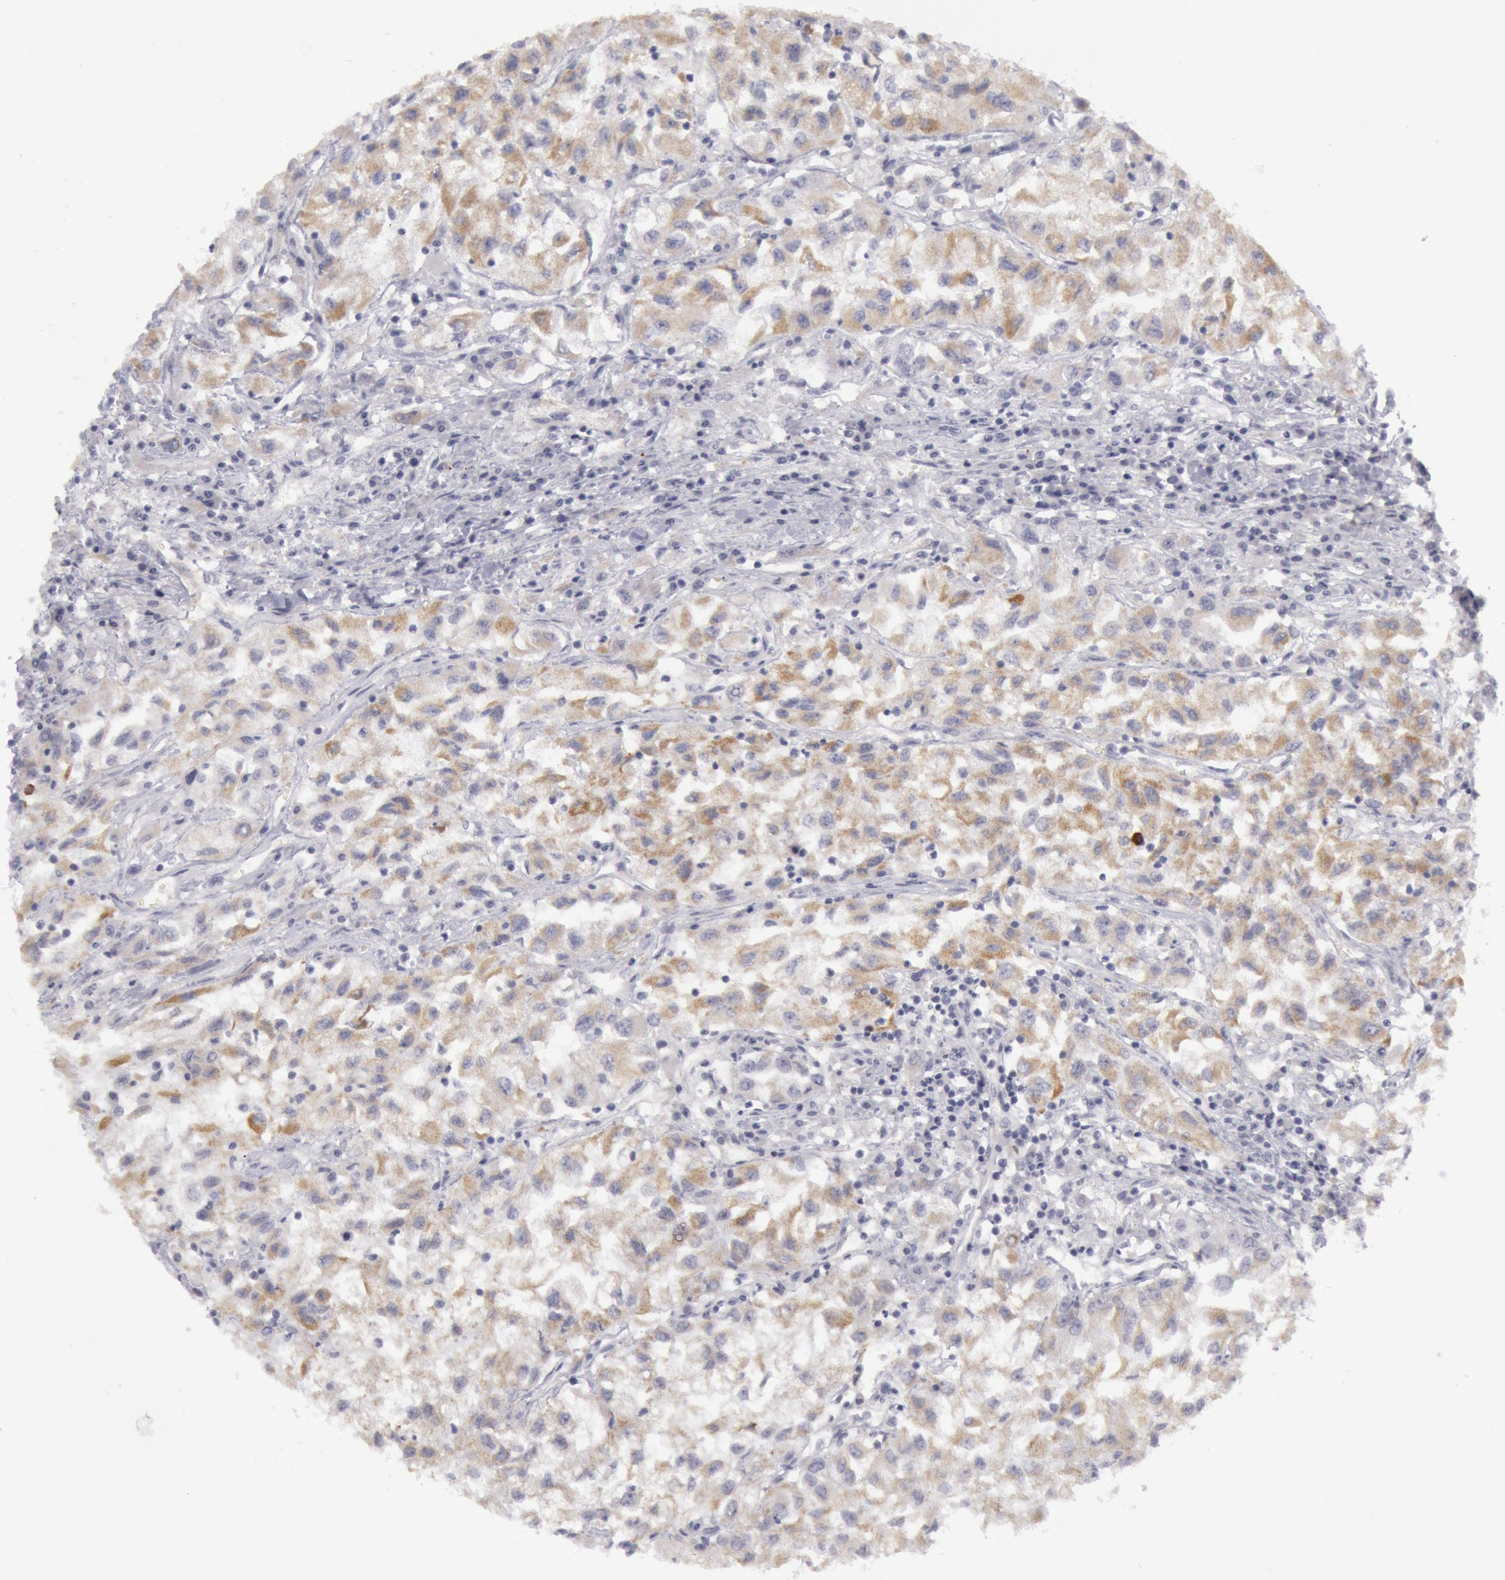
{"staining": {"intensity": "weak", "quantity": ">75%", "location": "cytoplasmic/membranous"}, "tissue": "renal cancer", "cell_type": "Tumor cells", "image_type": "cancer", "snomed": [{"axis": "morphology", "description": "Adenocarcinoma, NOS"}, {"axis": "topography", "description": "Kidney"}], "caption": "Renal adenocarcinoma tissue demonstrates weak cytoplasmic/membranous expression in approximately >75% of tumor cells (DAB IHC with brightfield microscopy, high magnification).", "gene": "JOSD1", "patient": {"sex": "male", "age": 59}}